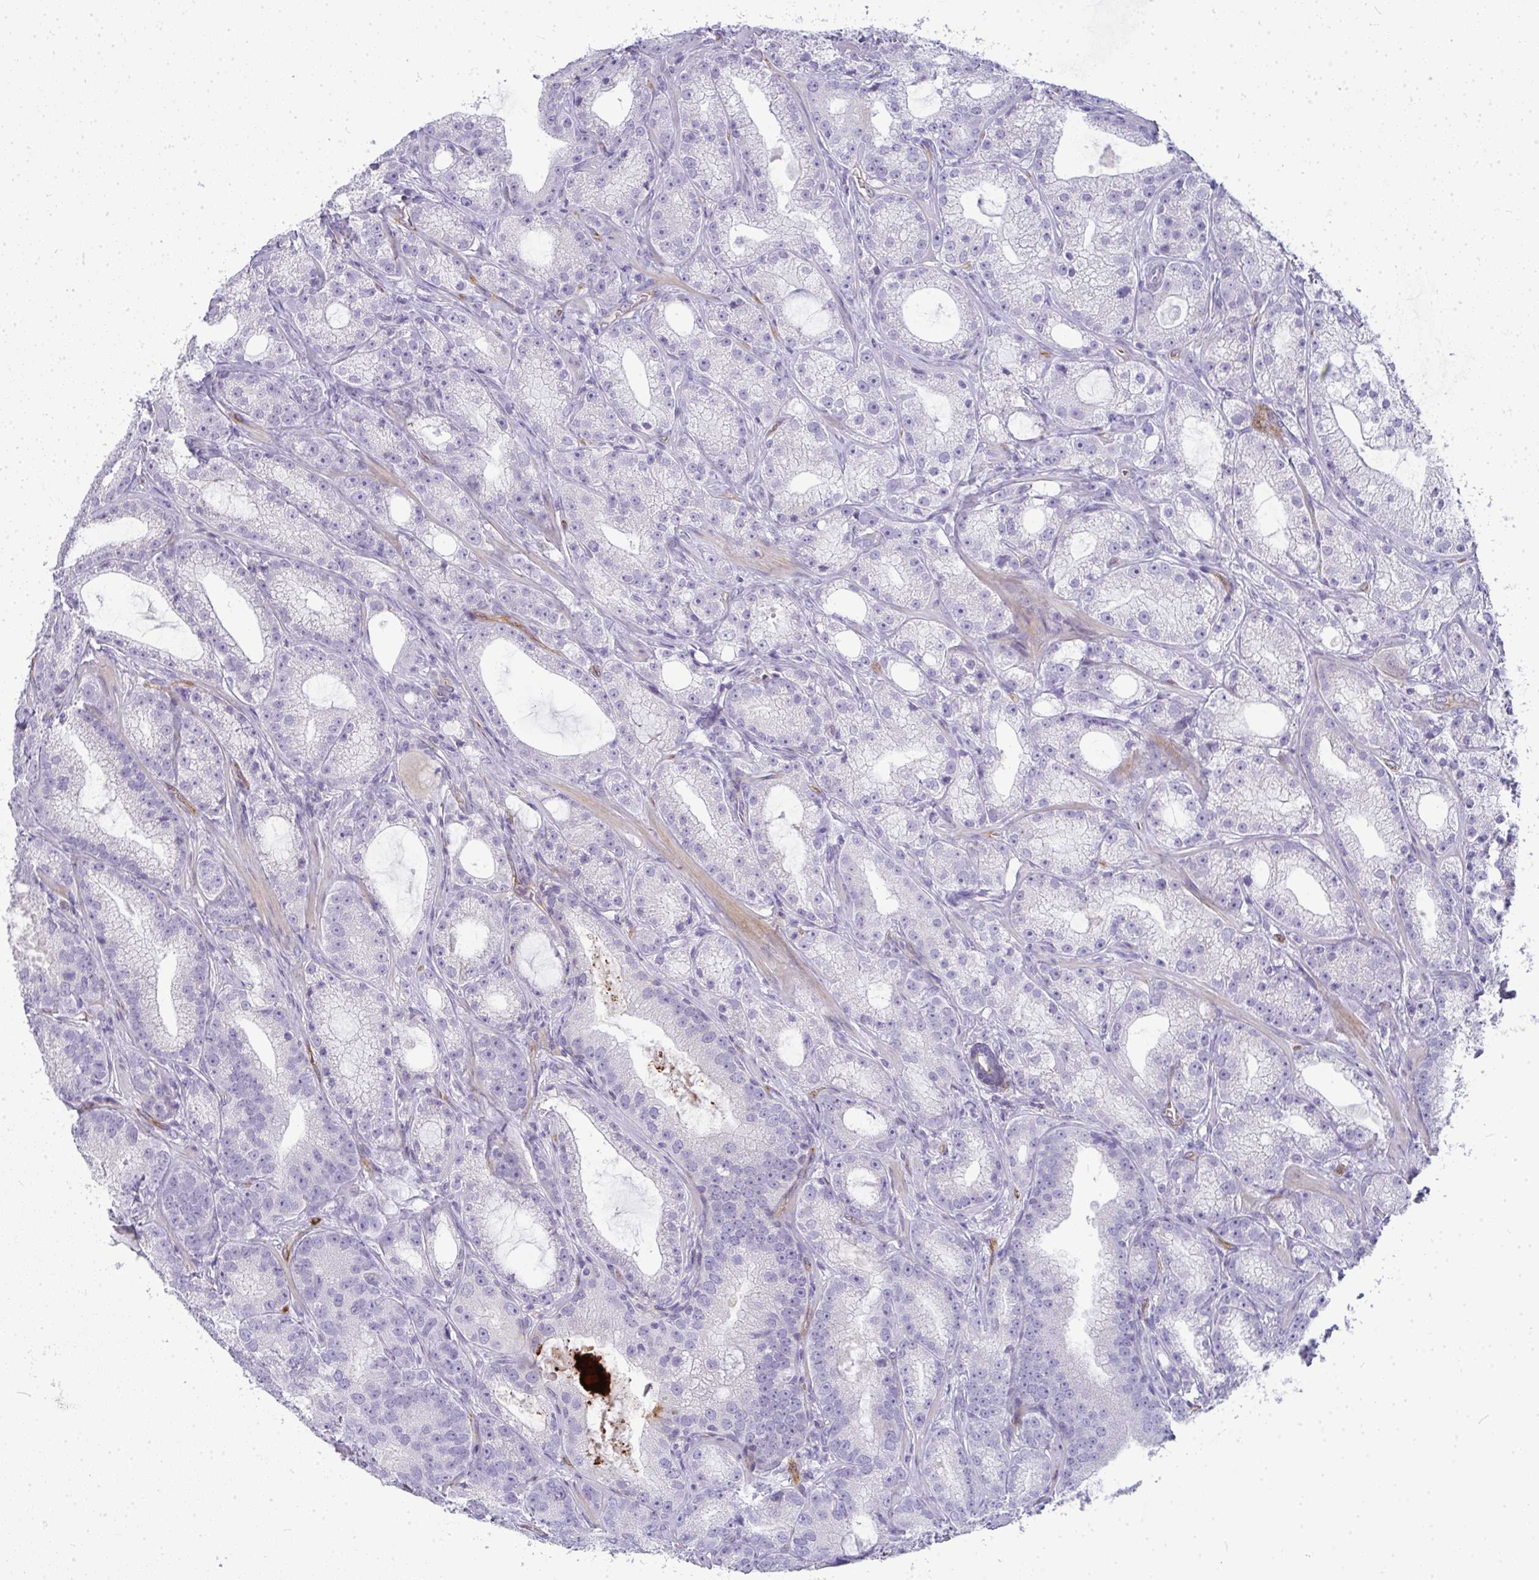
{"staining": {"intensity": "negative", "quantity": "none", "location": "none"}, "tissue": "prostate cancer", "cell_type": "Tumor cells", "image_type": "cancer", "snomed": [{"axis": "morphology", "description": "Adenocarcinoma, High grade"}, {"axis": "topography", "description": "Prostate"}], "caption": "This is an IHC histopathology image of prostate high-grade adenocarcinoma. There is no positivity in tumor cells.", "gene": "LIPE", "patient": {"sex": "male", "age": 65}}